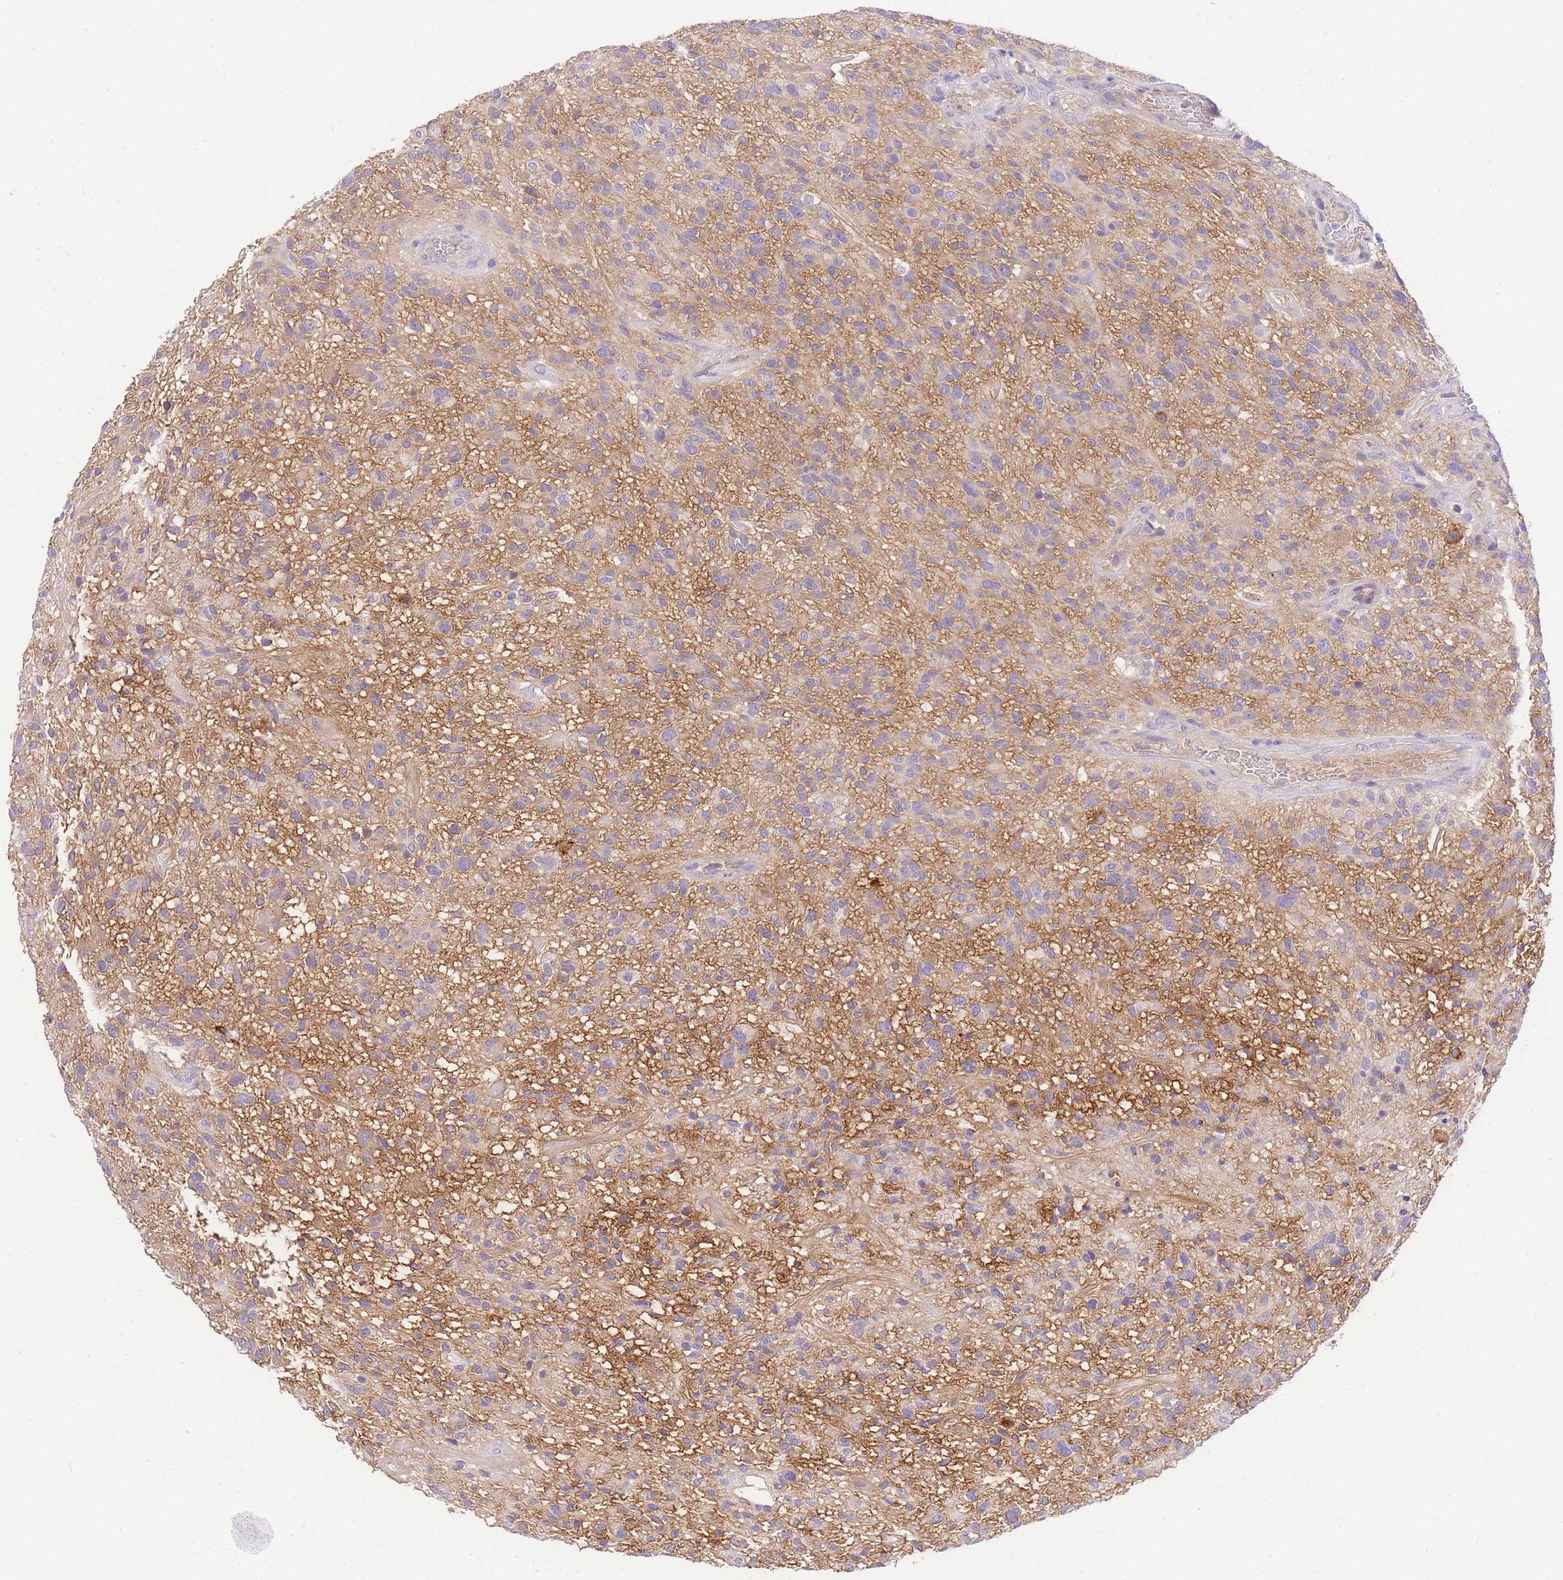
{"staining": {"intensity": "weak", "quantity": "25%-75%", "location": "cytoplasmic/membranous"}, "tissue": "glioma", "cell_type": "Tumor cells", "image_type": "cancer", "snomed": [{"axis": "morphology", "description": "Glioma, malignant, High grade"}, {"axis": "topography", "description": "Brain"}], "caption": "Malignant glioma (high-grade) stained with a brown dye reveals weak cytoplasmic/membranous positive staining in about 25%-75% of tumor cells.", "gene": "LIPH", "patient": {"sex": "male", "age": 47}}